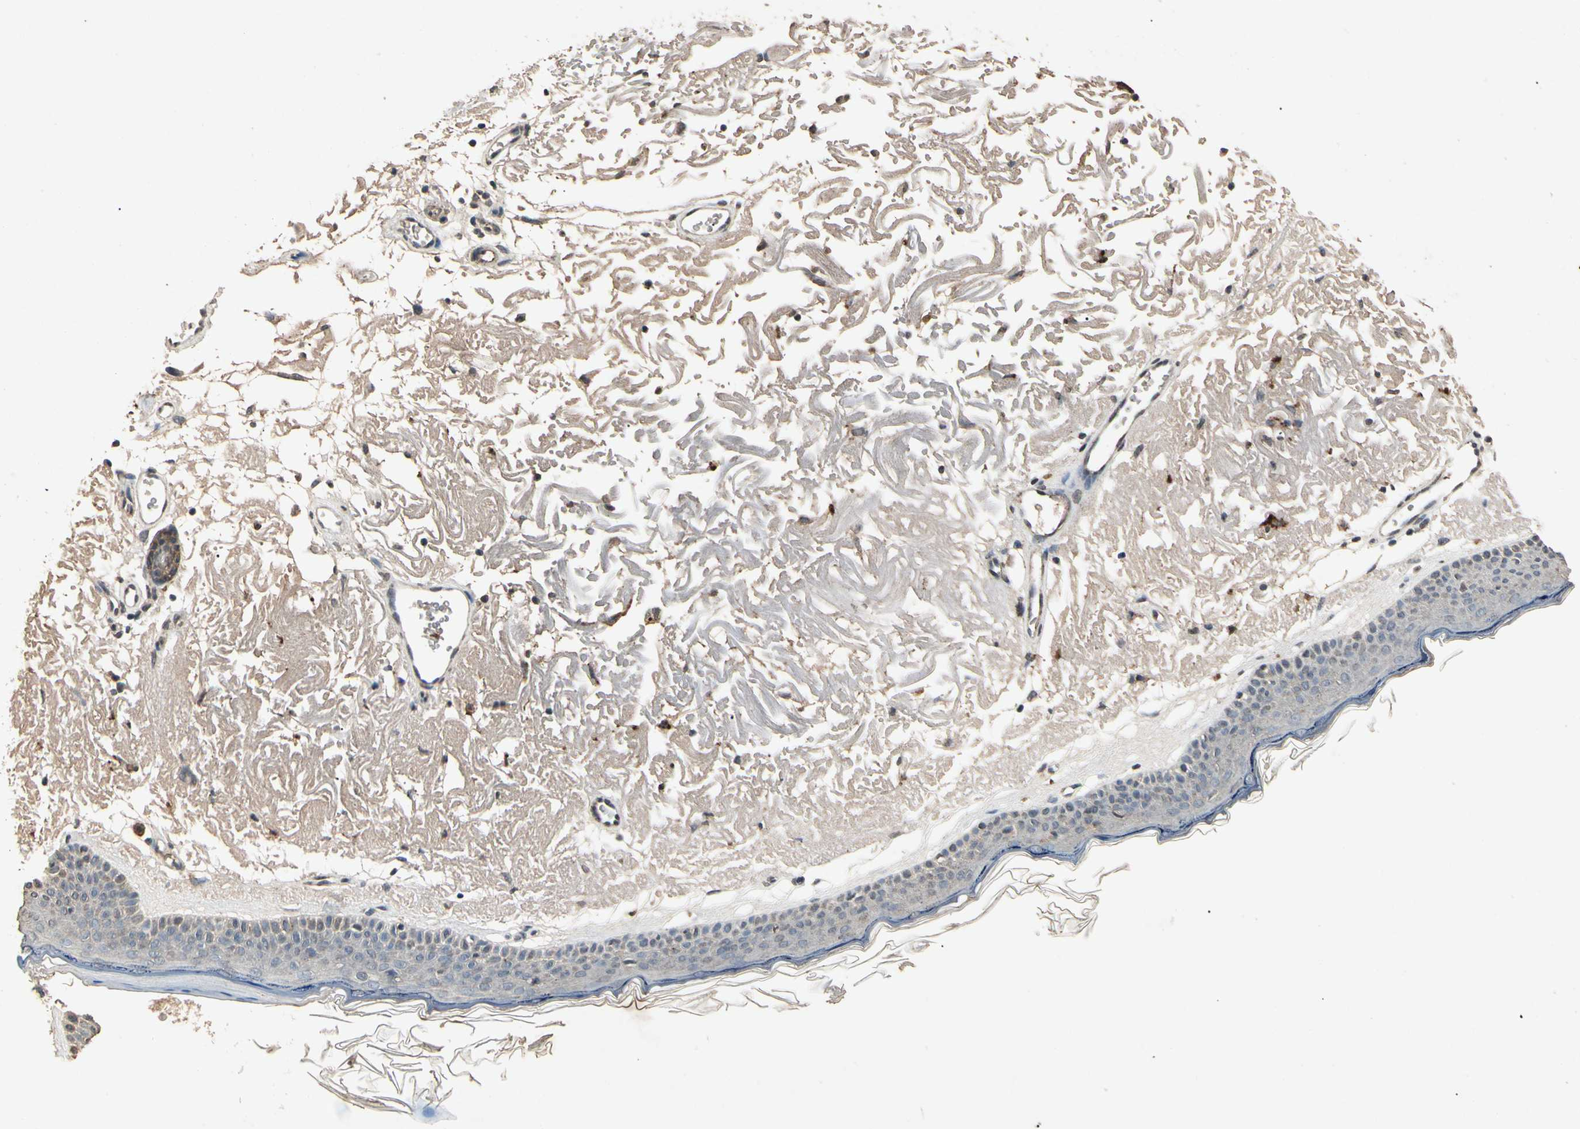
{"staining": {"intensity": "weak", "quantity": ">75%", "location": "cytoplasmic/membranous,nuclear"}, "tissue": "skin", "cell_type": "Fibroblasts", "image_type": "normal", "snomed": [{"axis": "morphology", "description": "Normal tissue, NOS"}, {"axis": "topography", "description": "Skin"}], "caption": "Benign skin exhibits weak cytoplasmic/membranous,nuclear positivity in about >75% of fibroblasts.", "gene": "CP", "patient": {"sex": "female", "age": 90}}